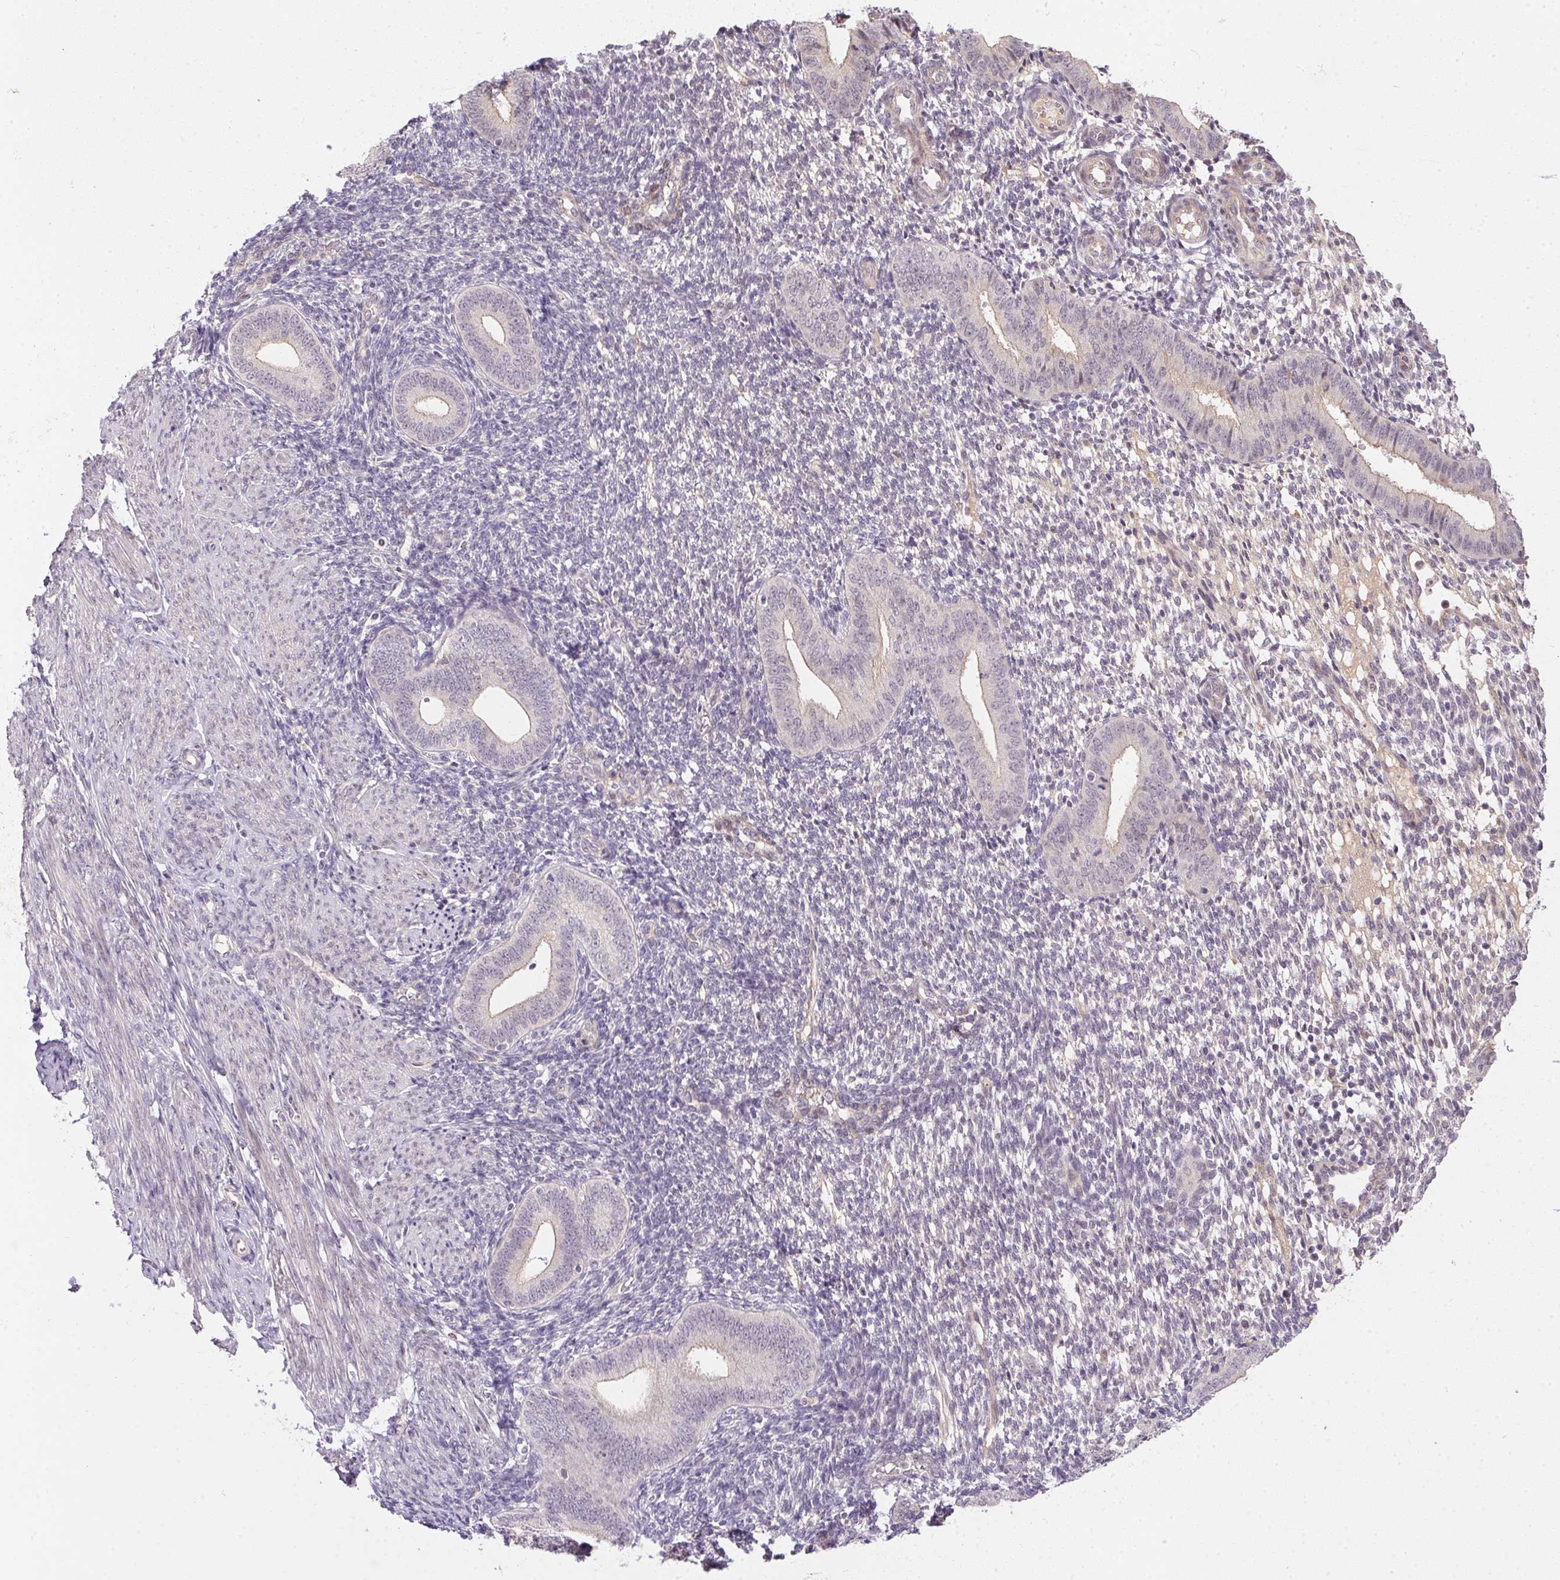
{"staining": {"intensity": "negative", "quantity": "none", "location": "none"}, "tissue": "endometrium", "cell_type": "Cells in endometrial stroma", "image_type": "normal", "snomed": [{"axis": "morphology", "description": "Normal tissue, NOS"}, {"axis": "topography", "description": "Endometrium"}], "caption": "This is an immunohistochemistry (IHC) histopathology image of normal human endometrium. There is no expression in cells in endometrial stroma.", "gene": "CFAP92", "patient": {"sex": "female", "age": 40}}